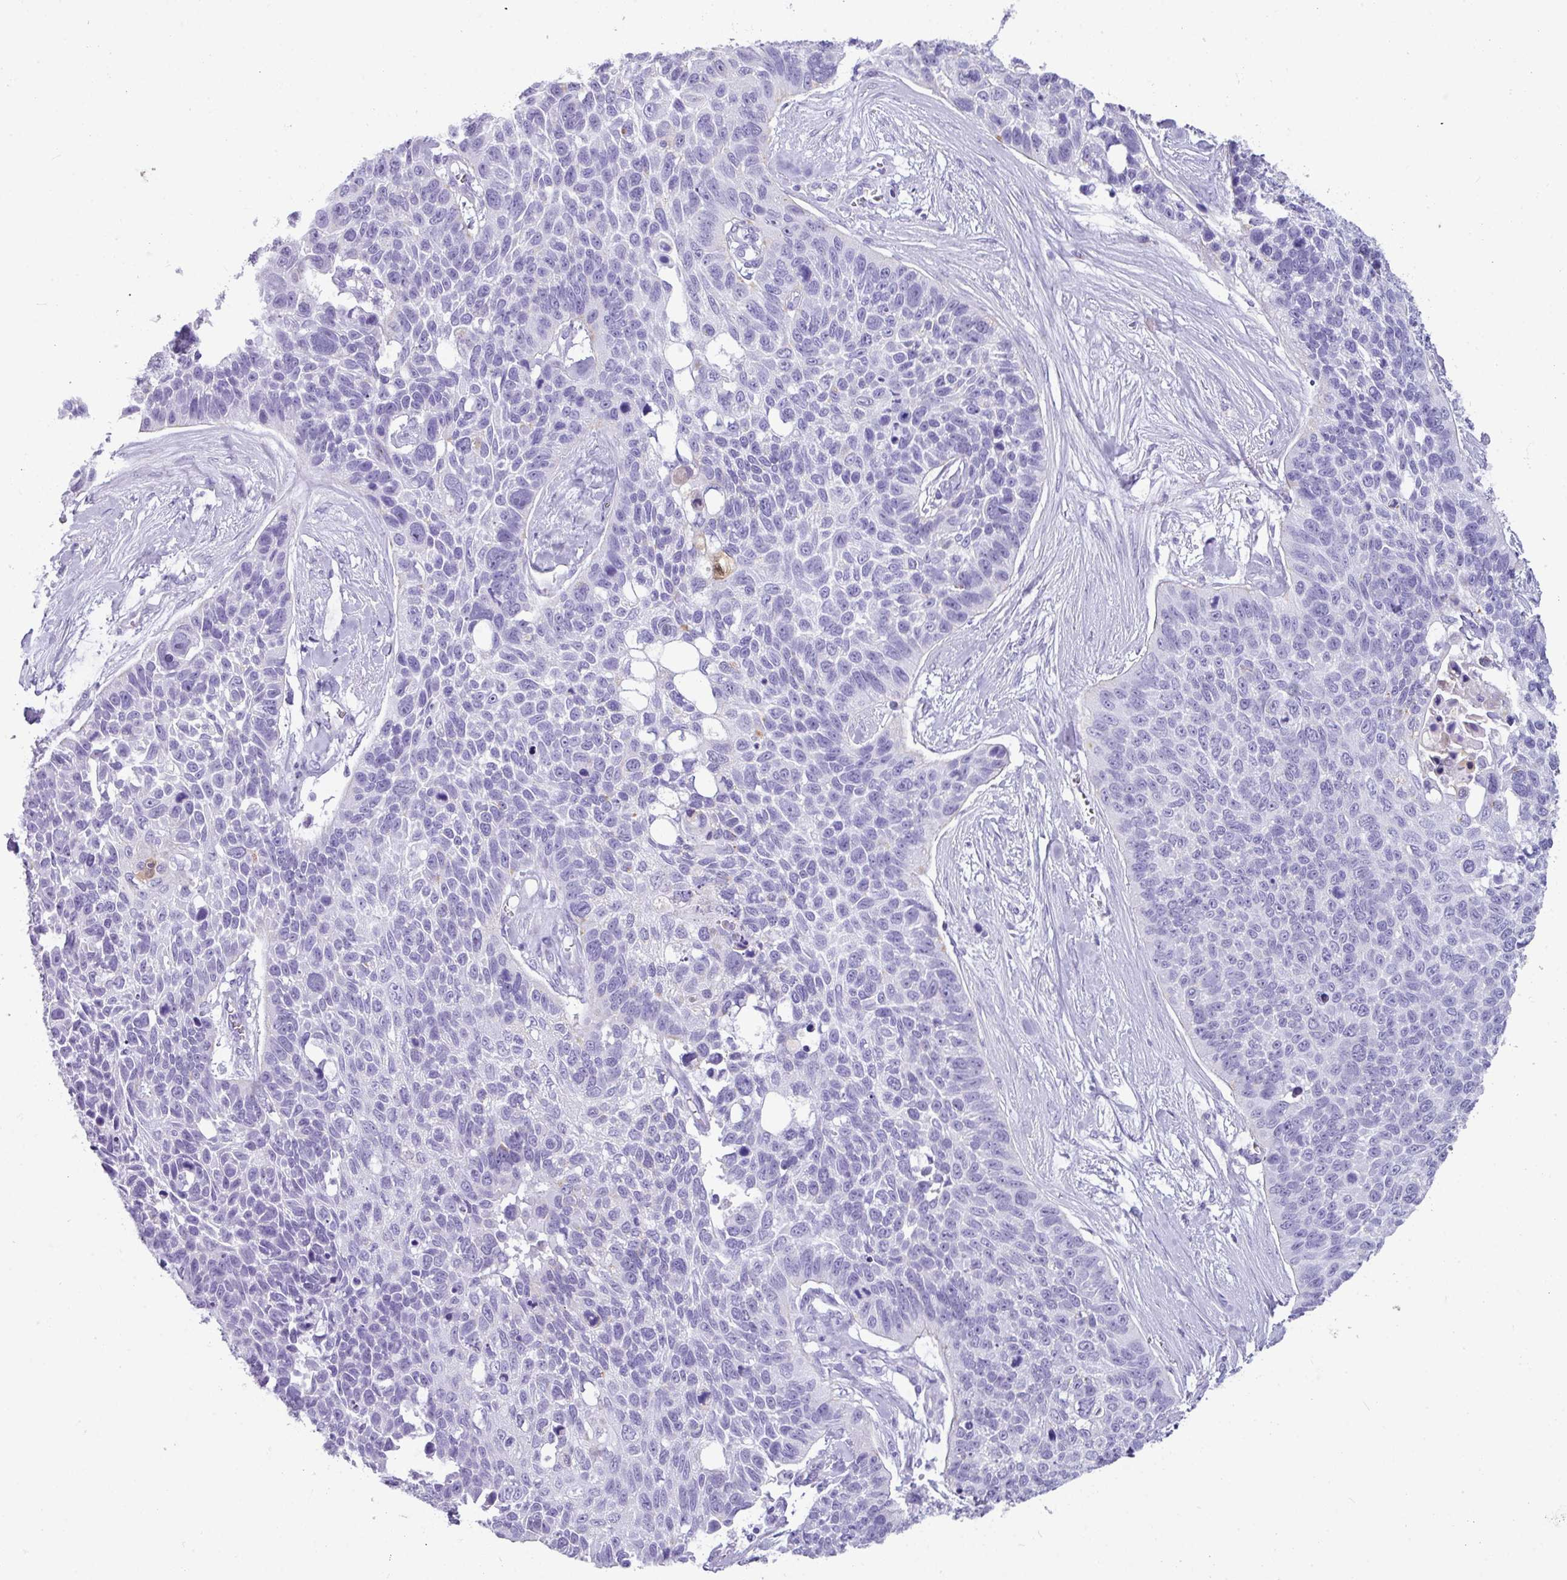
{"staining": {"intensity": "negative", "quantity": "none", "location": "none"}, "tissue": "lung cancer", "cell_type": "Tumor cells", "image_type": "cancer", "snomed": [{"axis": "morphology", "description": "Squamous cell carcinoma, NOS"}, {"axis": "topography", "description": "Lung"}], "caption": "Protein analysis of lung cancer shows no significant expression in tumor cells. Brightfield microscopy of IHC stained with DAB (3,3'-diaminobenzidine) (brown) and hematoxylin (blue), captured at high magnification.", "gene": "NCCRP1", "patient": {"sex": "male", "age": 62}}